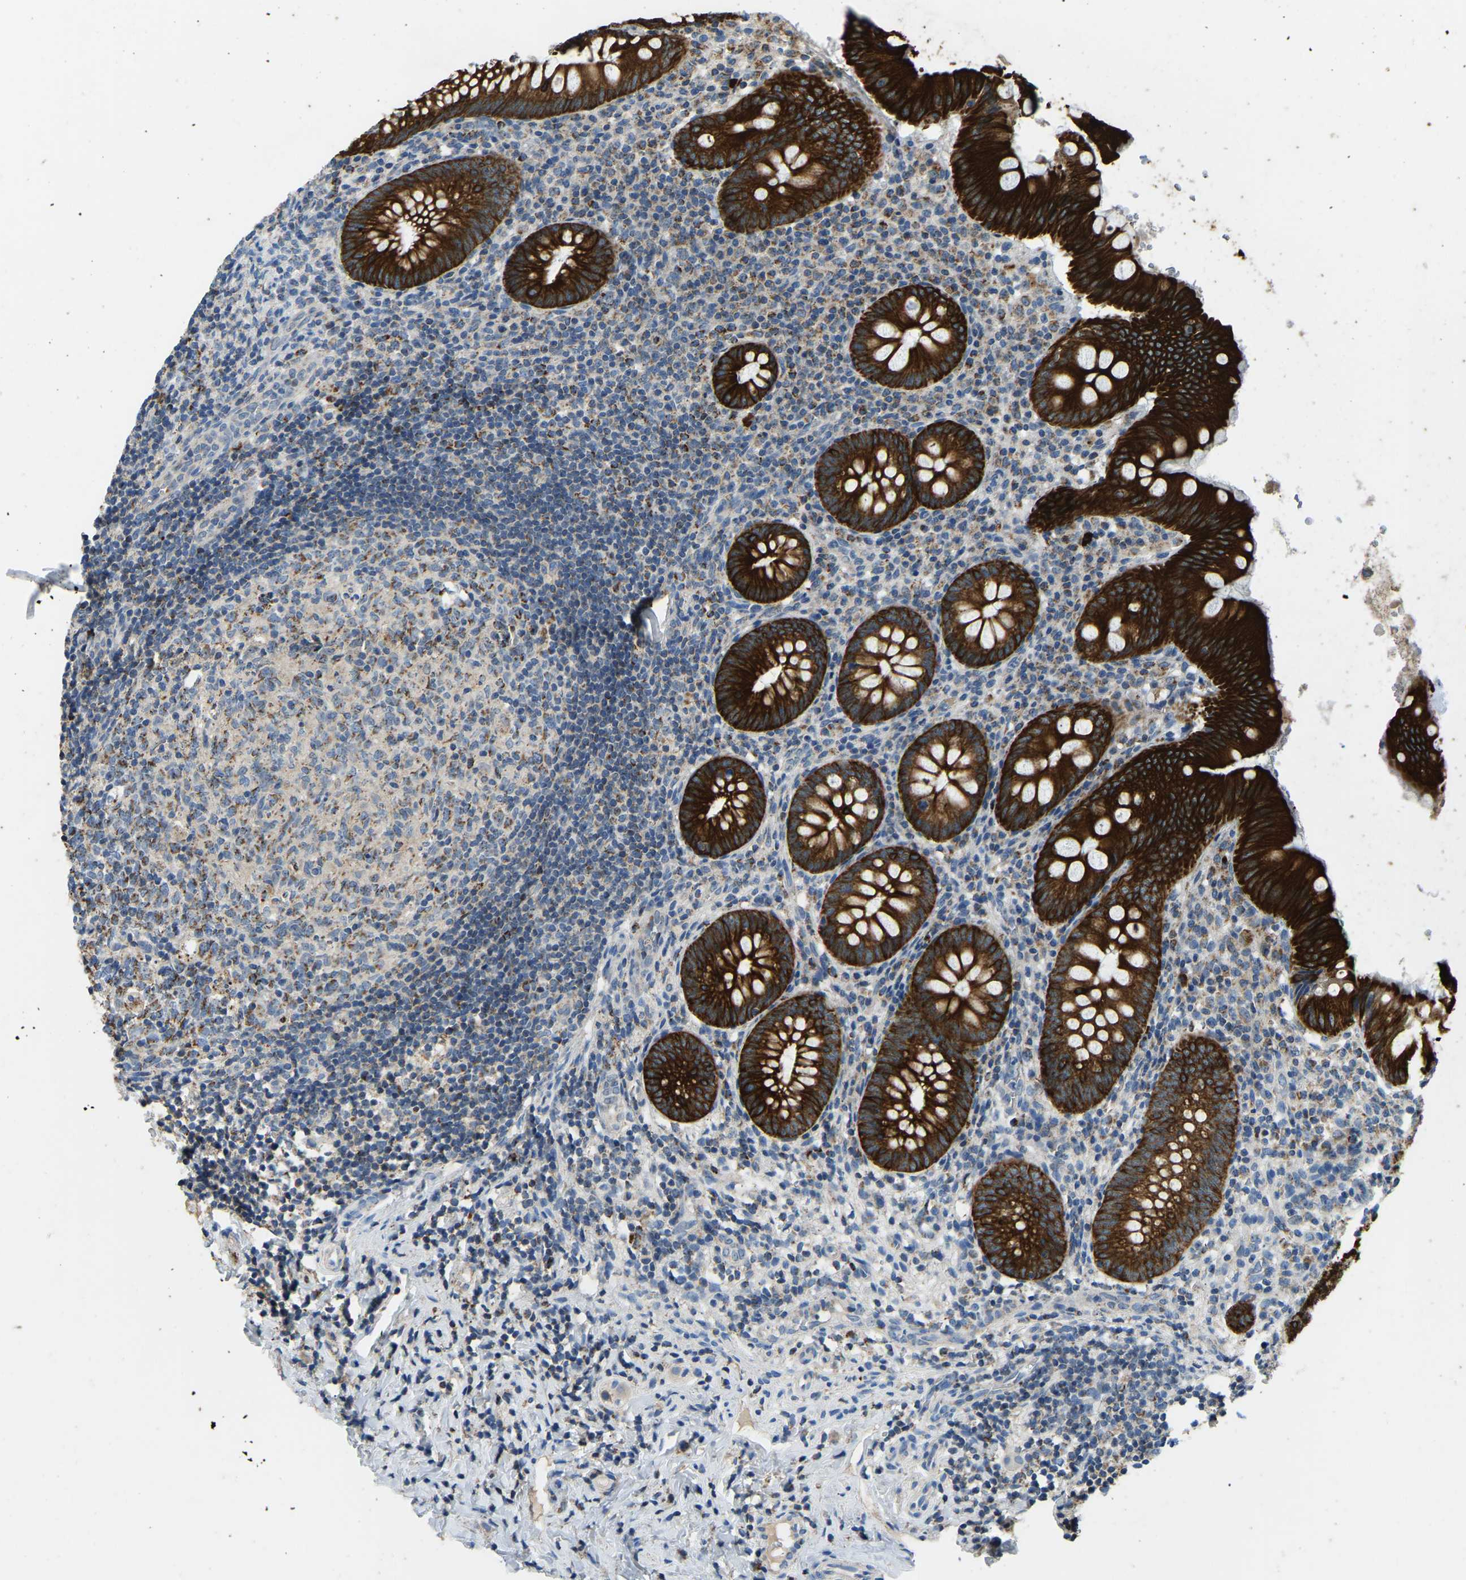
{"staining": {"intensity": "strong", "quantity": ">75%", "location": "cytoplasmic/membranous"}, "tissue": "appendix", "cell_type": "Glandular cells", "image_type": "normal", "snomed": [{"axis": "morphology", "description": "Normal tissue, NOS"}, {"axis": "topography", "description": "Appendix"}], "caption": "Strong cytoplasmic/membranous staining is seen in about >75% of glandular cells in benign appendix.", "gene": "ZNF200", "patient": {"sex": "male", "age": 8}}